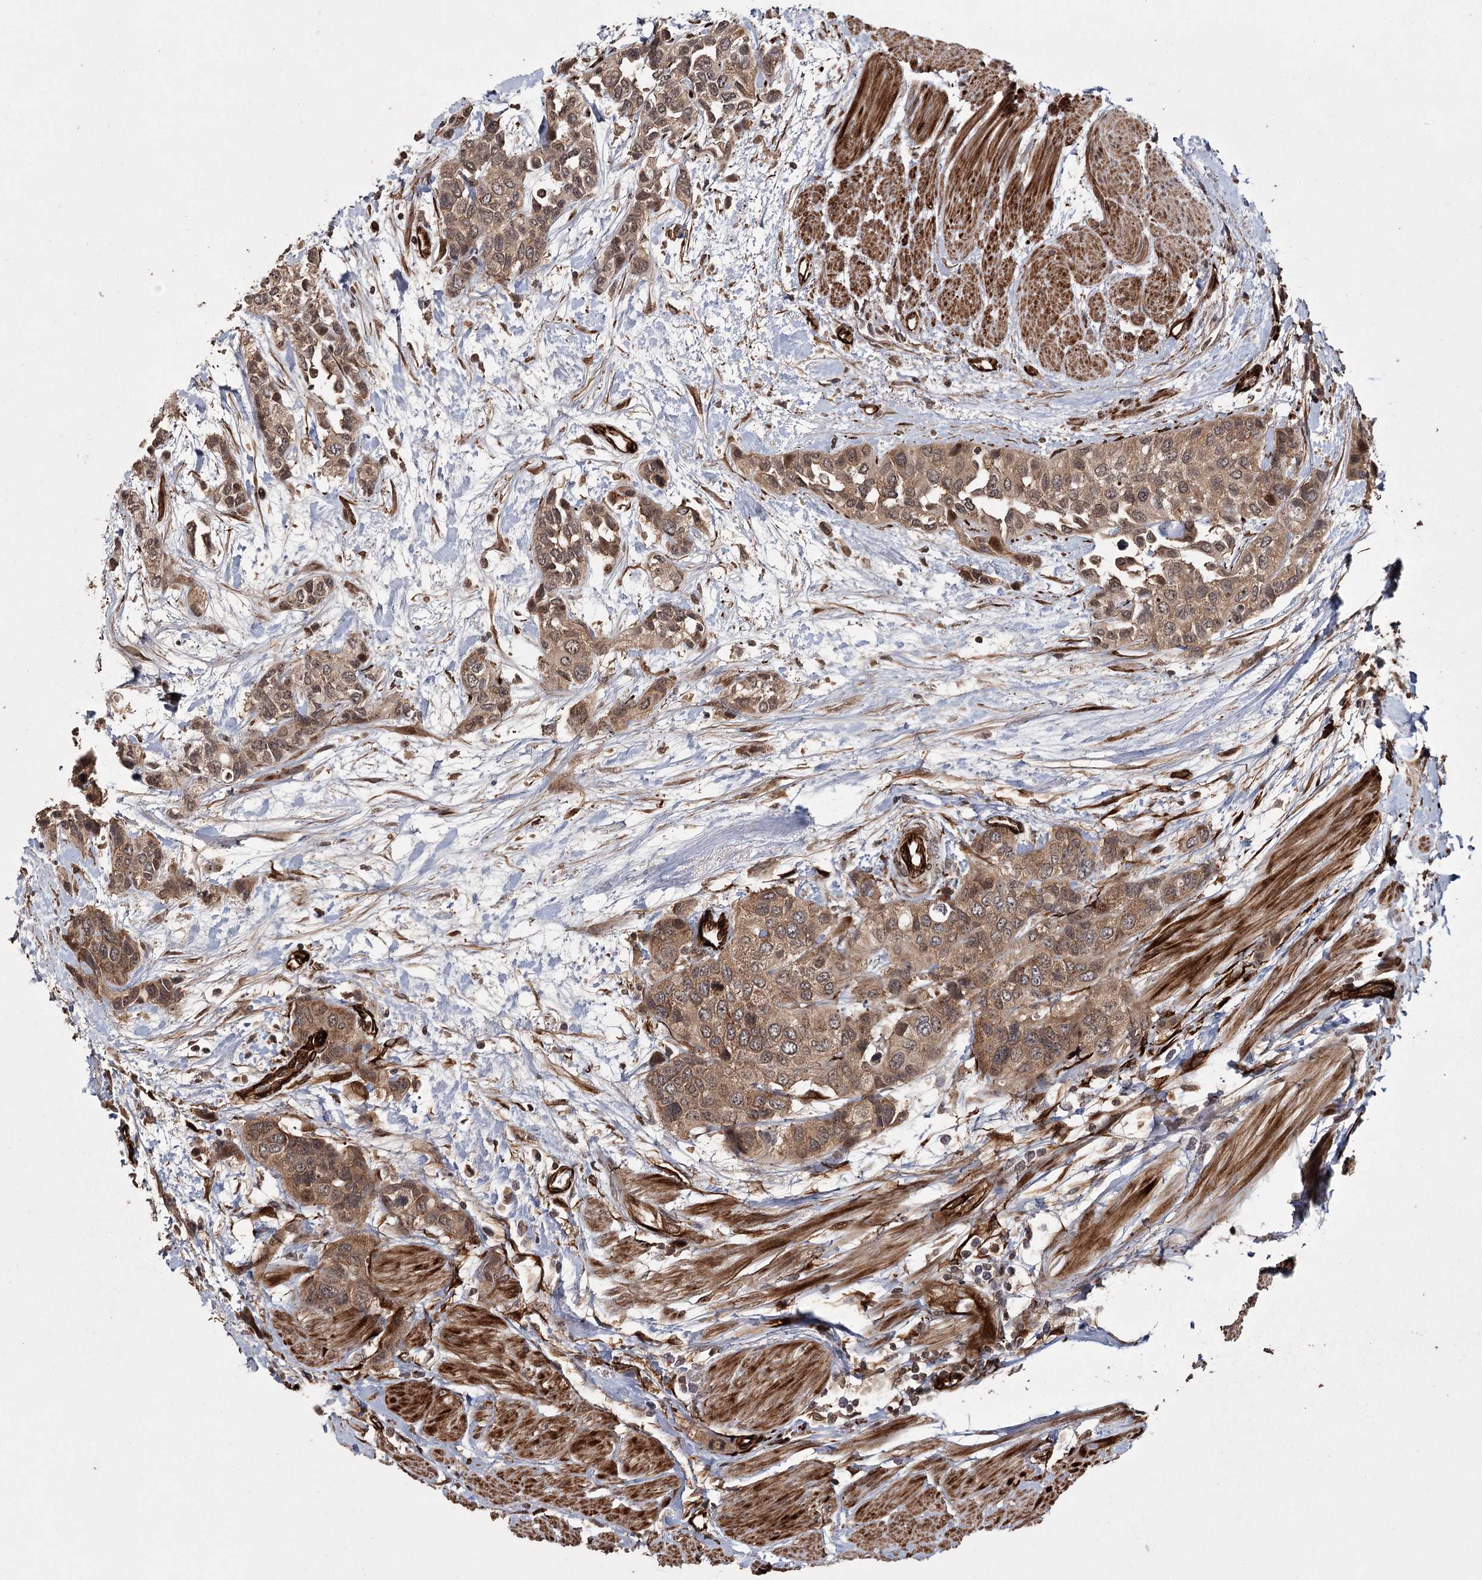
{"staining": {"intensity": "moderate", "quantity": ">75%", "location": "cytoplasmic/membranous,nuclear"}, "tissue": "urothelial cancer", "cell_type": "Tumor cells", "image_type": "cancer", "snomed": [{"axis": "morphology", "description": "Normal tissue, NOS"}, {"axis": "morphology", "description": "Urothelial carcinoma, High grade"}, {"axis": "topography", "description": "Vascular tissue"}, {"axis": "topography", "description": "Urinary bladder"}], "caption": "Urothelial cancer stained with DAB (3,3'-diaminobenzidine) immunohistochemistry (IHC) demonstrates medium levels of moderate cytoplasmic/membranous and nuclear expression in approximately >75% of tumor cells.", "gene": "RPAP3", "patient": {"sex": "female", "age": 56}}